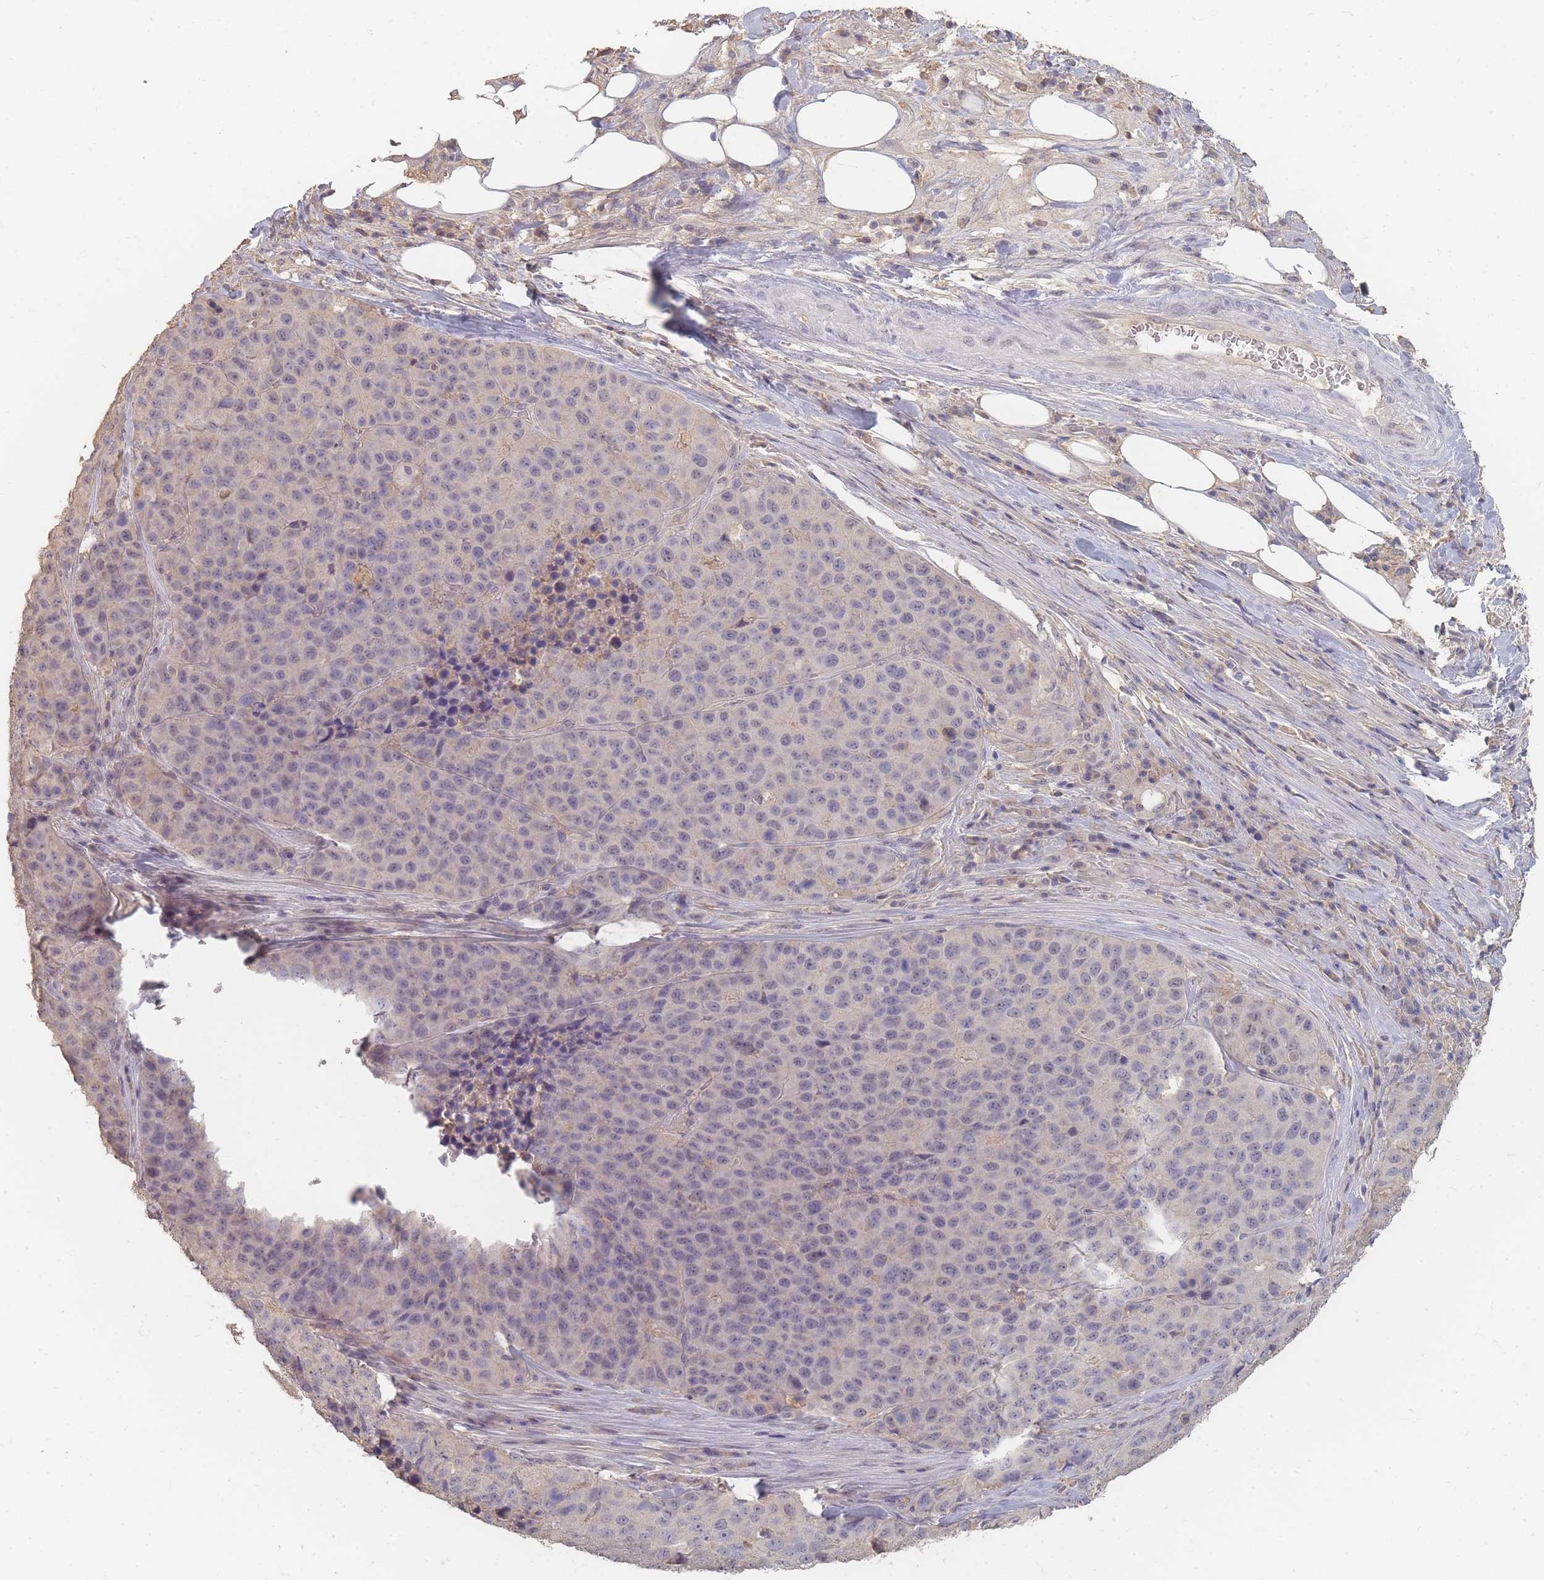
{"staining": {"intensity": "weak", "quantity": "<25%", "location": "nuclear"}, "tissue": "stomach cancer", "cell_type": "Tumor cells", "image_type": "cancer", "snomed": [{"axis": "morphology", "description": "Adenocarcinoma, NOS"}, {"axis": "topography", "description": "Stomach"}], "caption": "IHC photomicrograph of stomach cancer (adenocarcinoma) stained for a protein (brown), which displays no staining in tumor cells.", "gene": "RFTN1", "patient": {"sex": "male", "age": 71}}